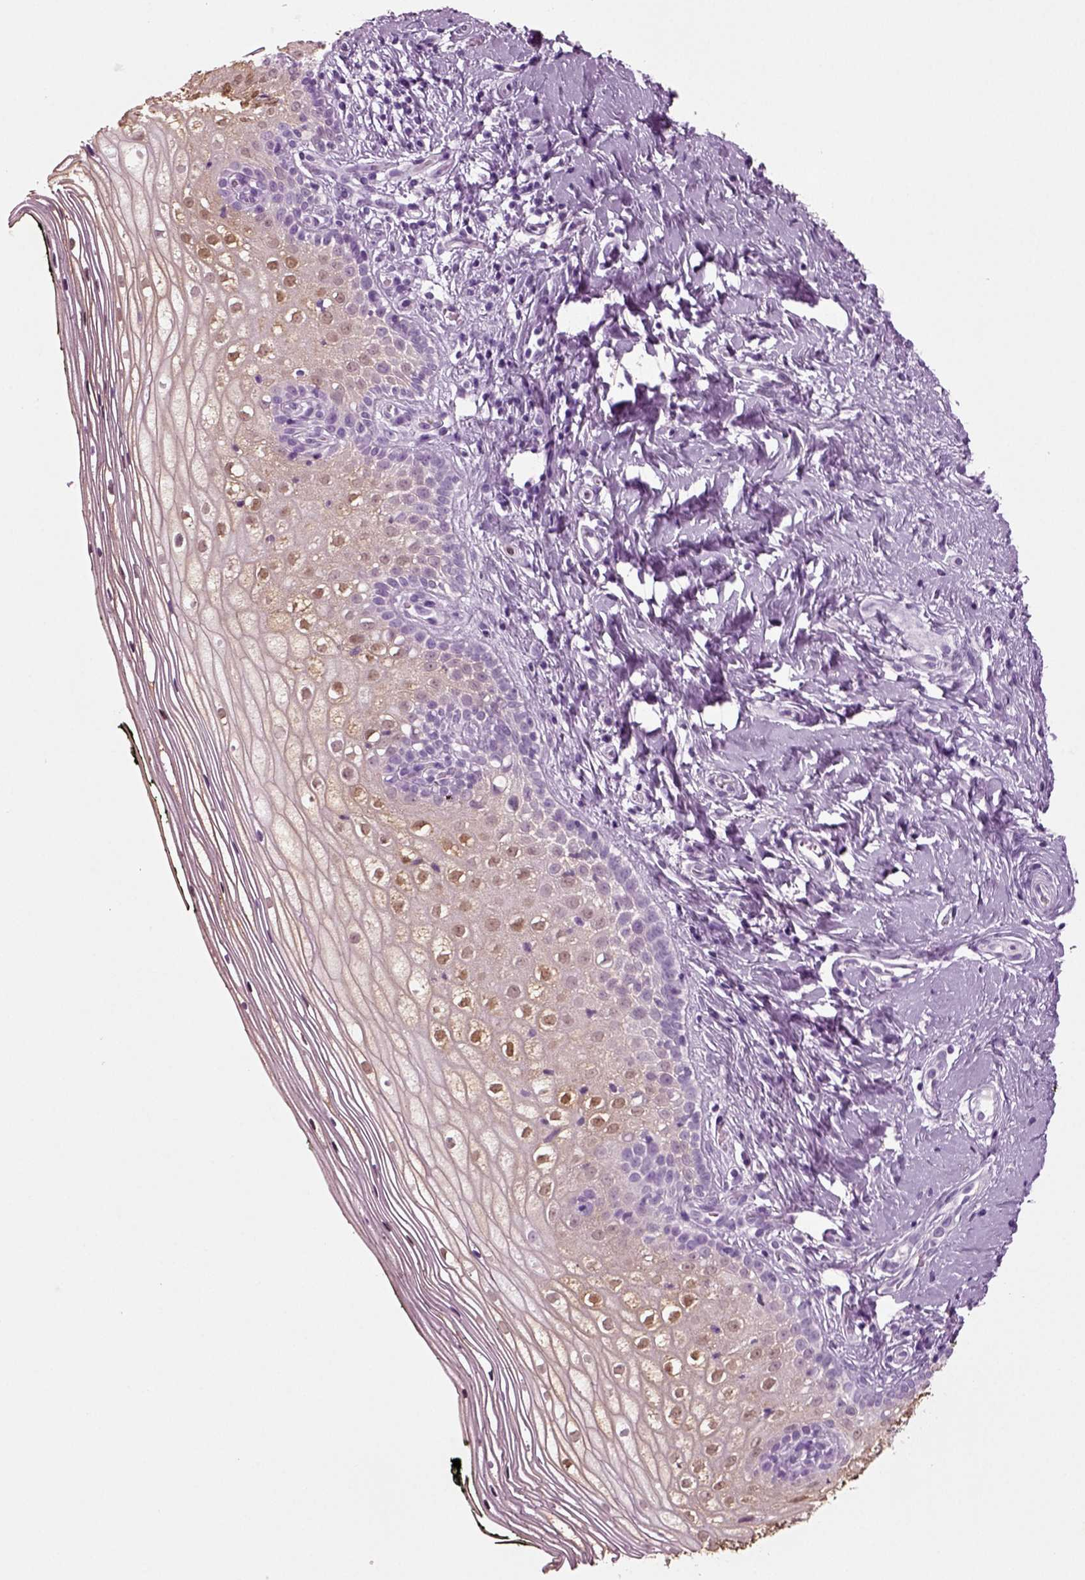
{"staining": {"intensity": "moderate", "quantity": "<25%", "location": "nuclear"}, "tissue": "vagina", "cell_type": "Squamous epithelial cells", "image_type": "normal", "snomed": [{"axis": "morphology", "description": "Normal tissue, NOS"}, {"axis": "topography", "description": "Vagina"}], "caption": "Brown immunohistochemical staining in unremarkable vagina displays moderate nuclear positivity in about <25% of squamous epithelial cells.", "gene": "CRABP1", "patient": {"sex": "female", "age": 47}}